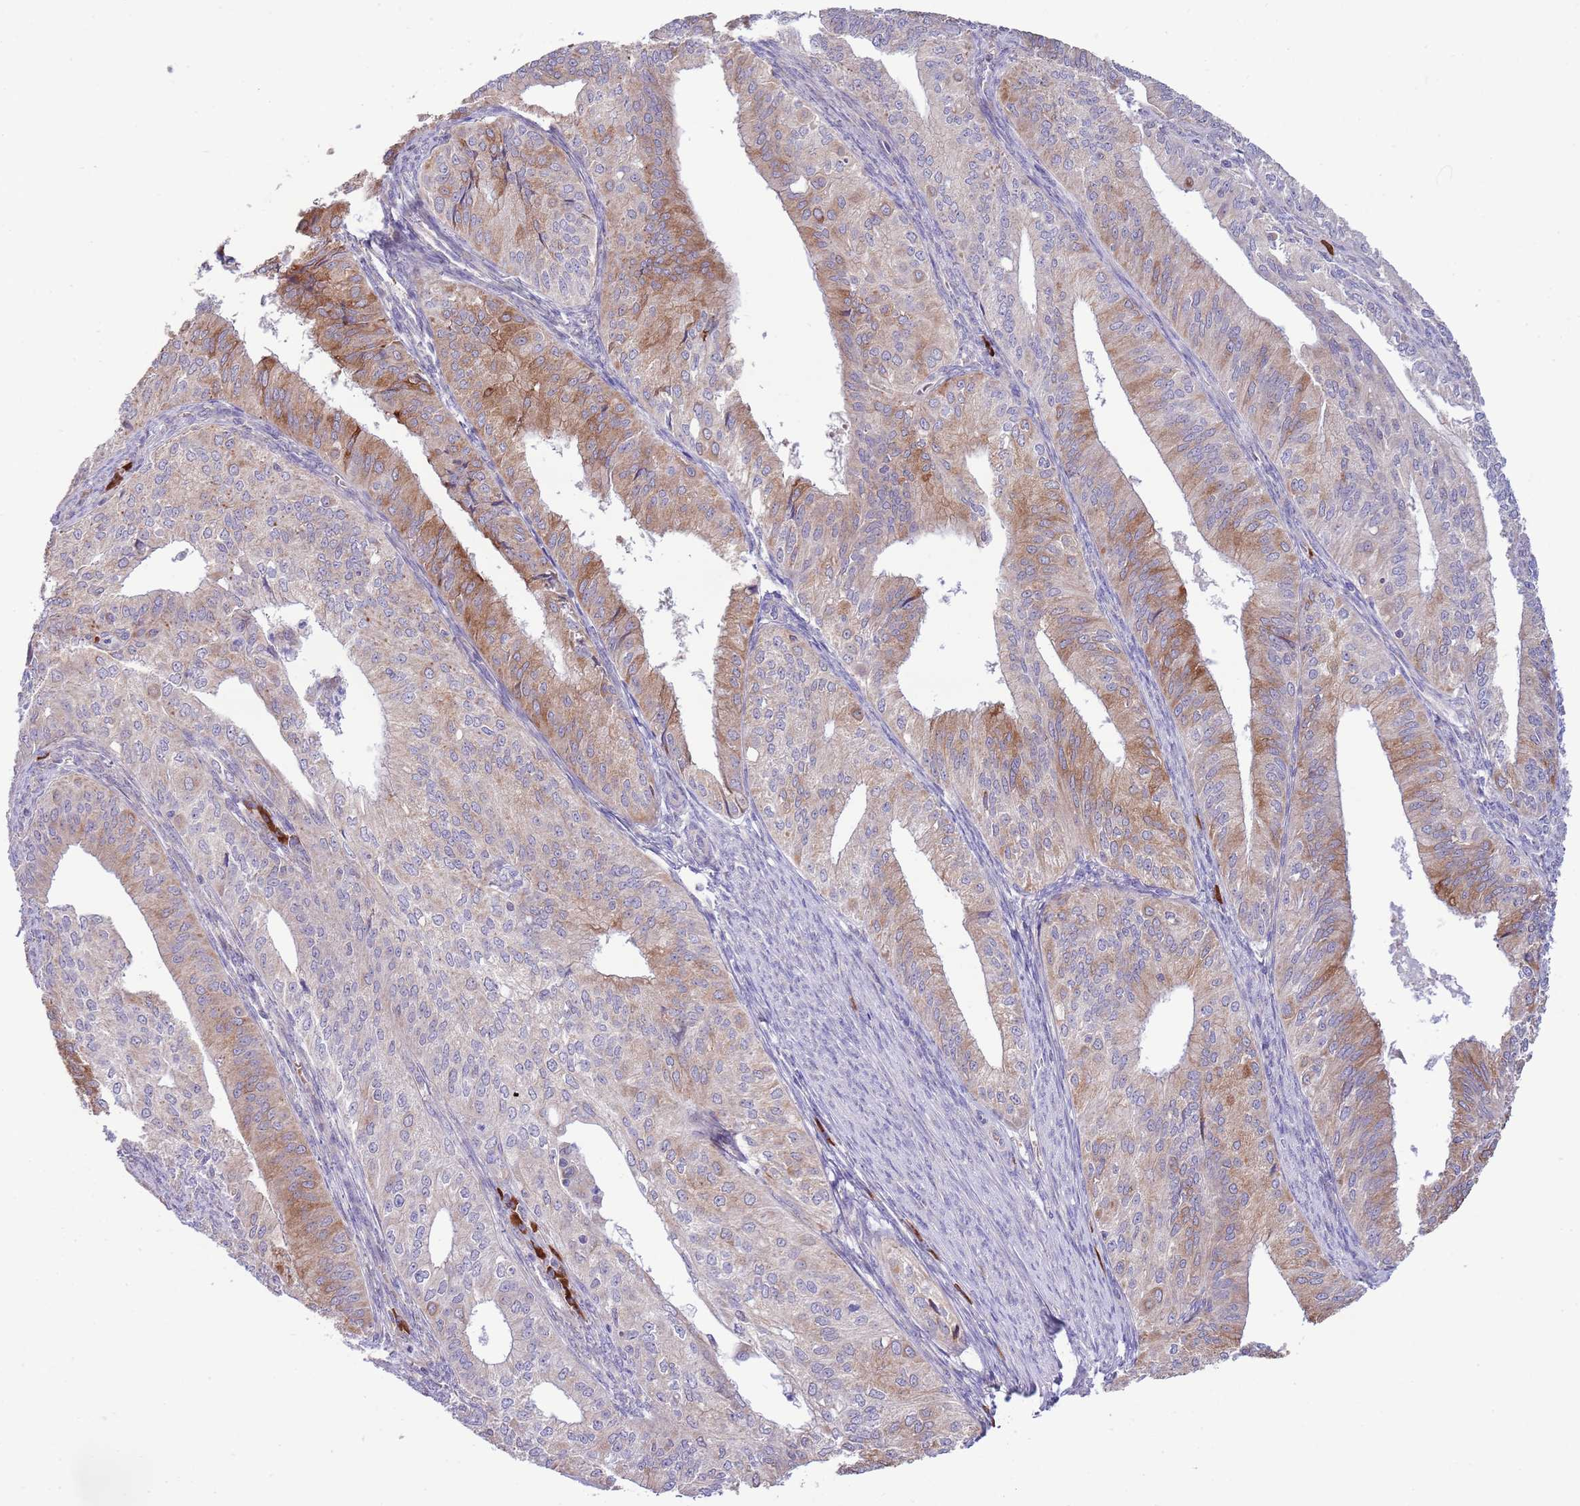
{"staining": {"intensity": "moderate", "quantity": "25%-75%", "location": "cytoplasmic/membranous"}, "tissue": "endometrial cancer", "cell_type": "Tumor cells", "image_type": "cancer", "snomed": [{"axis": "morphology", "description": "Adenocarcinoma, NOS"}, {"axis": "topography", "description": "Endometrium"}], "caption": "Adenocarcinoma (endometrial) stained for a protein (brown) shows moderate cytoplasmic/membranous positive staining in about 25%-75% of tumor cells.", "gene": "DAND5", "patient": {"sex": "female", "age": 50}}